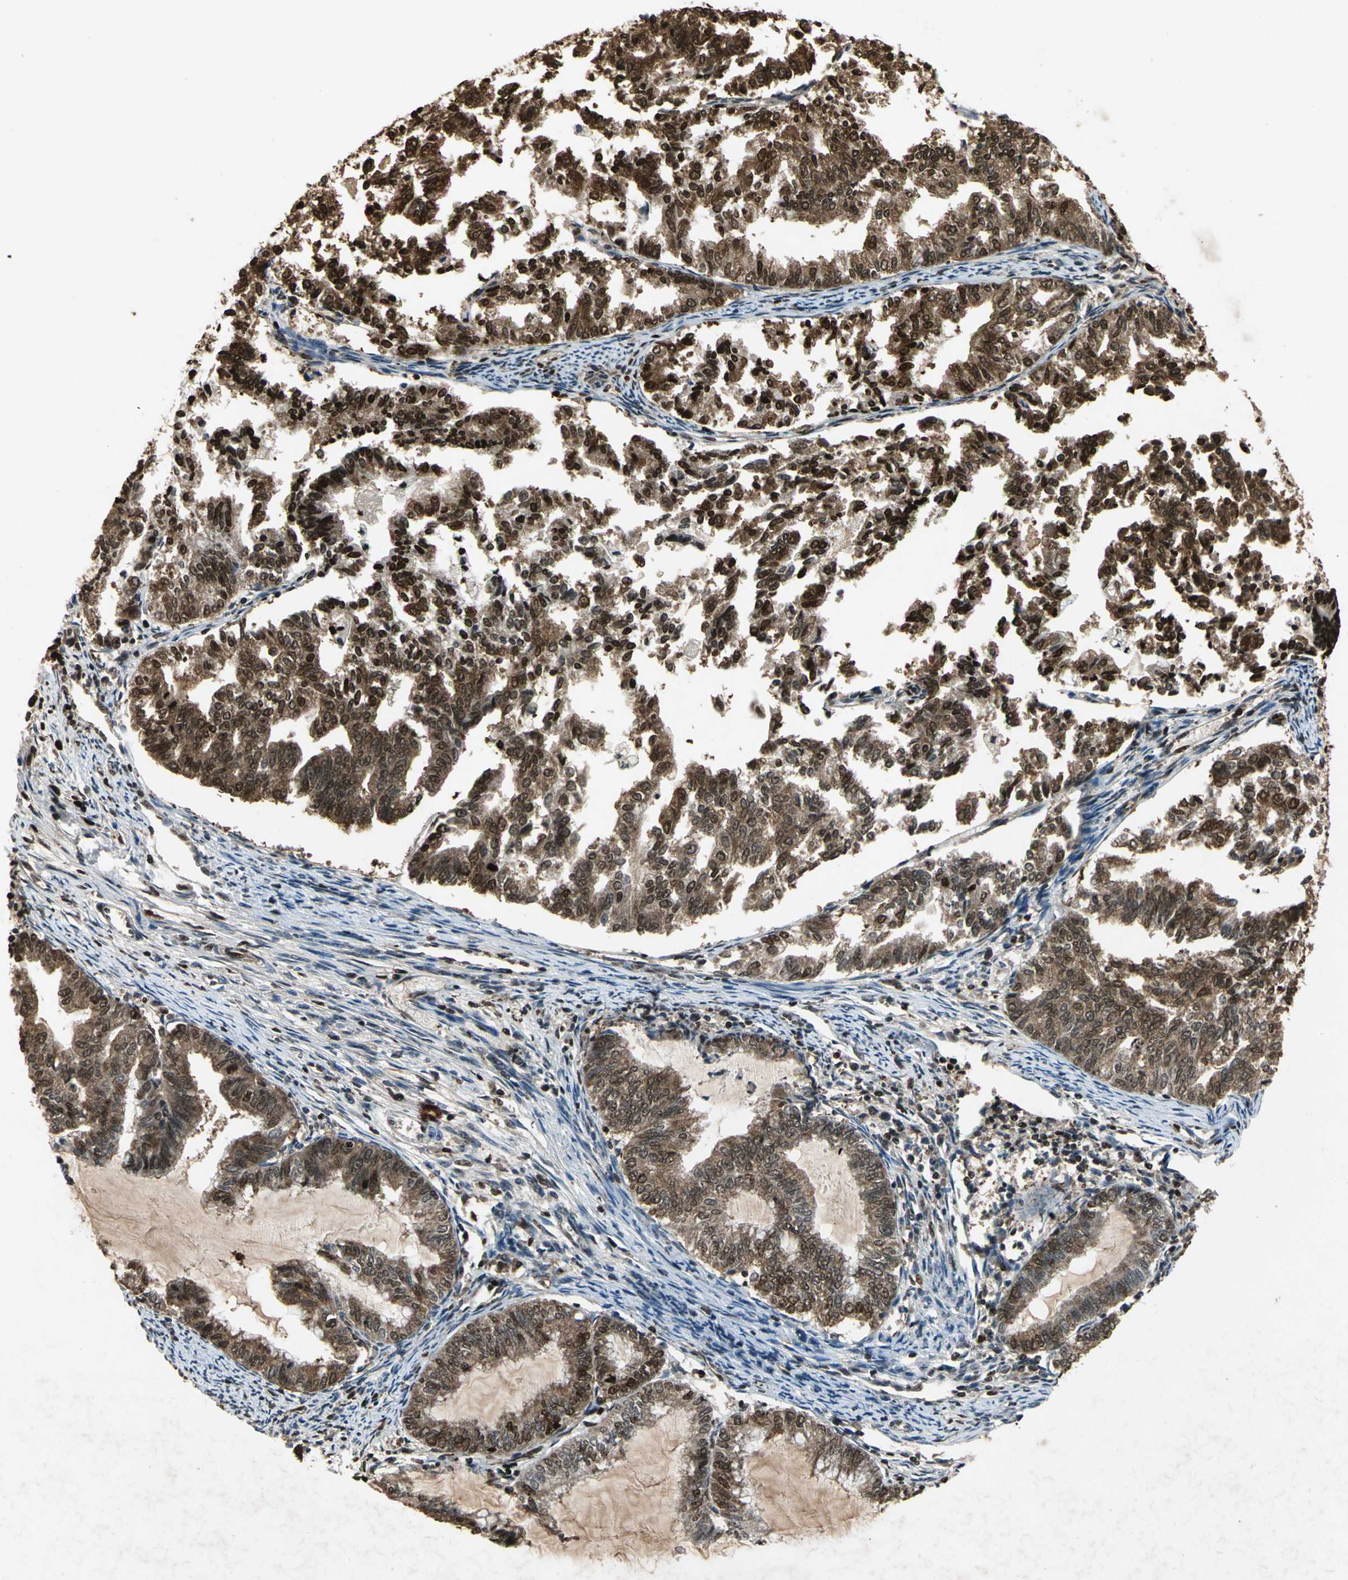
{"staining": {"intensity": "strong", "quantity": ">75%", "location": "cytoplasmic/membranous,nuclear"}, "tissue": "endometrial cancer", "cell_type": "Tumor cells", "image_type": "cancer", "snomed": [{"axis": "morphology", "description": "Adenocarcinoma, NOS"}, {"axis": "topography", "description": "Endometrium"}], "caption": "A high-resolution histopathology image shows IHC staining of endometrial adenocarcinoma, which displays strong cytoplasmic/membranous and nuclear staining in approximately >75% of tumor cells.", "gene": "ANP32A", "patient": {"sex": "female", "age": 79}}